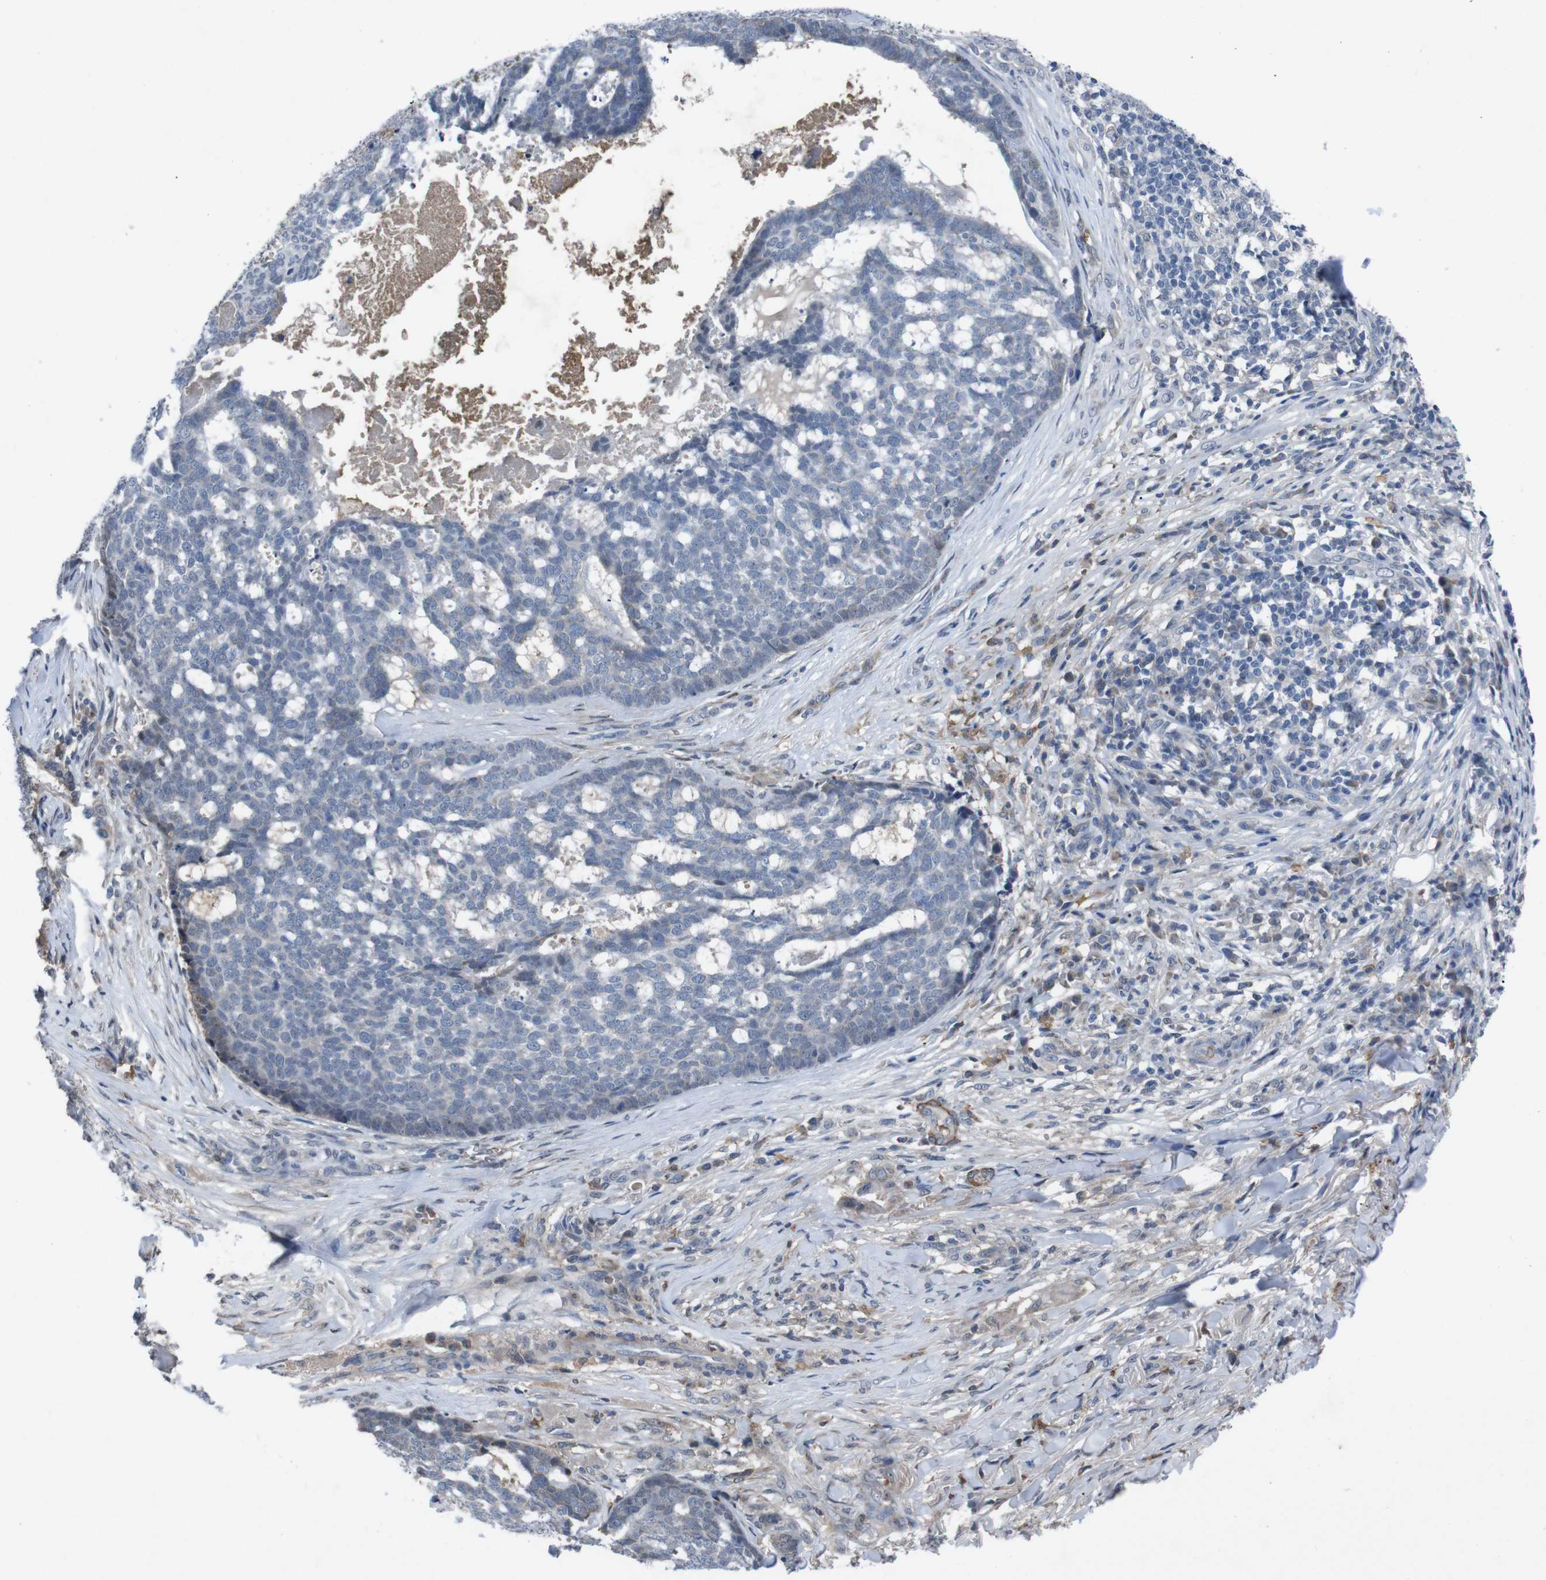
{"staining": {"intensity": "negative", "quantity": "none", "location": "none"}, "tissue": "skin cancer", "cell_type": "Tumor cells", "image_type": "cancer", "snomed": [{"axis": "morphology", "description": "Basal cell carcinoma"}, {"axis": "topography", "description": "Skin"}], "caption": "A high-resolution micrograph shows IHC staining of skin cancer (basal cell carcinoma), which demonstrates no significant expression in tumor cells.", "gene": "SPTB", "patient": {"sex": "male", "age": 84}}